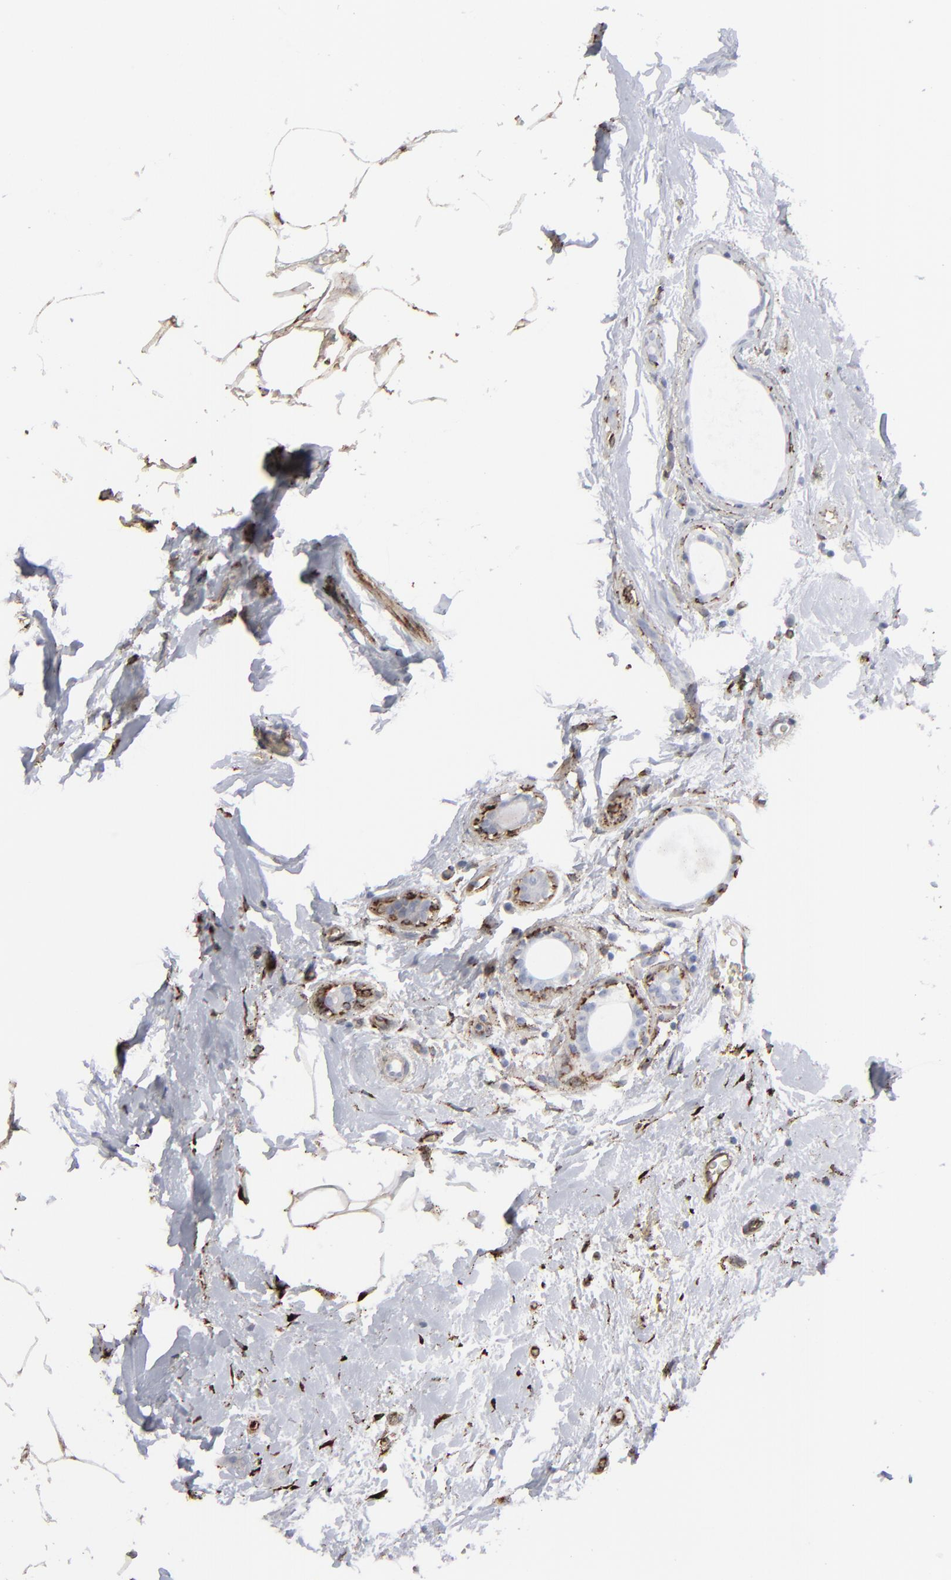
{"staining": {"intensity": "negative", "quantity": "none", "location": "none"}, "tissue": "breast cancer", "cell_type": "Tumor cells", "image_type": "cancer", "snomed": [{"axis": "morphology", "description": "Lobular carcinoma"}, {"axis": "topography", "description": "Breast"}], "caption": "Immunohistochemistry of breast cancer (lobular carcinoma) exhibits no staining in tumor cells.", "gene": "SPARC", "patient": {"sex": "female", "age": 55}}